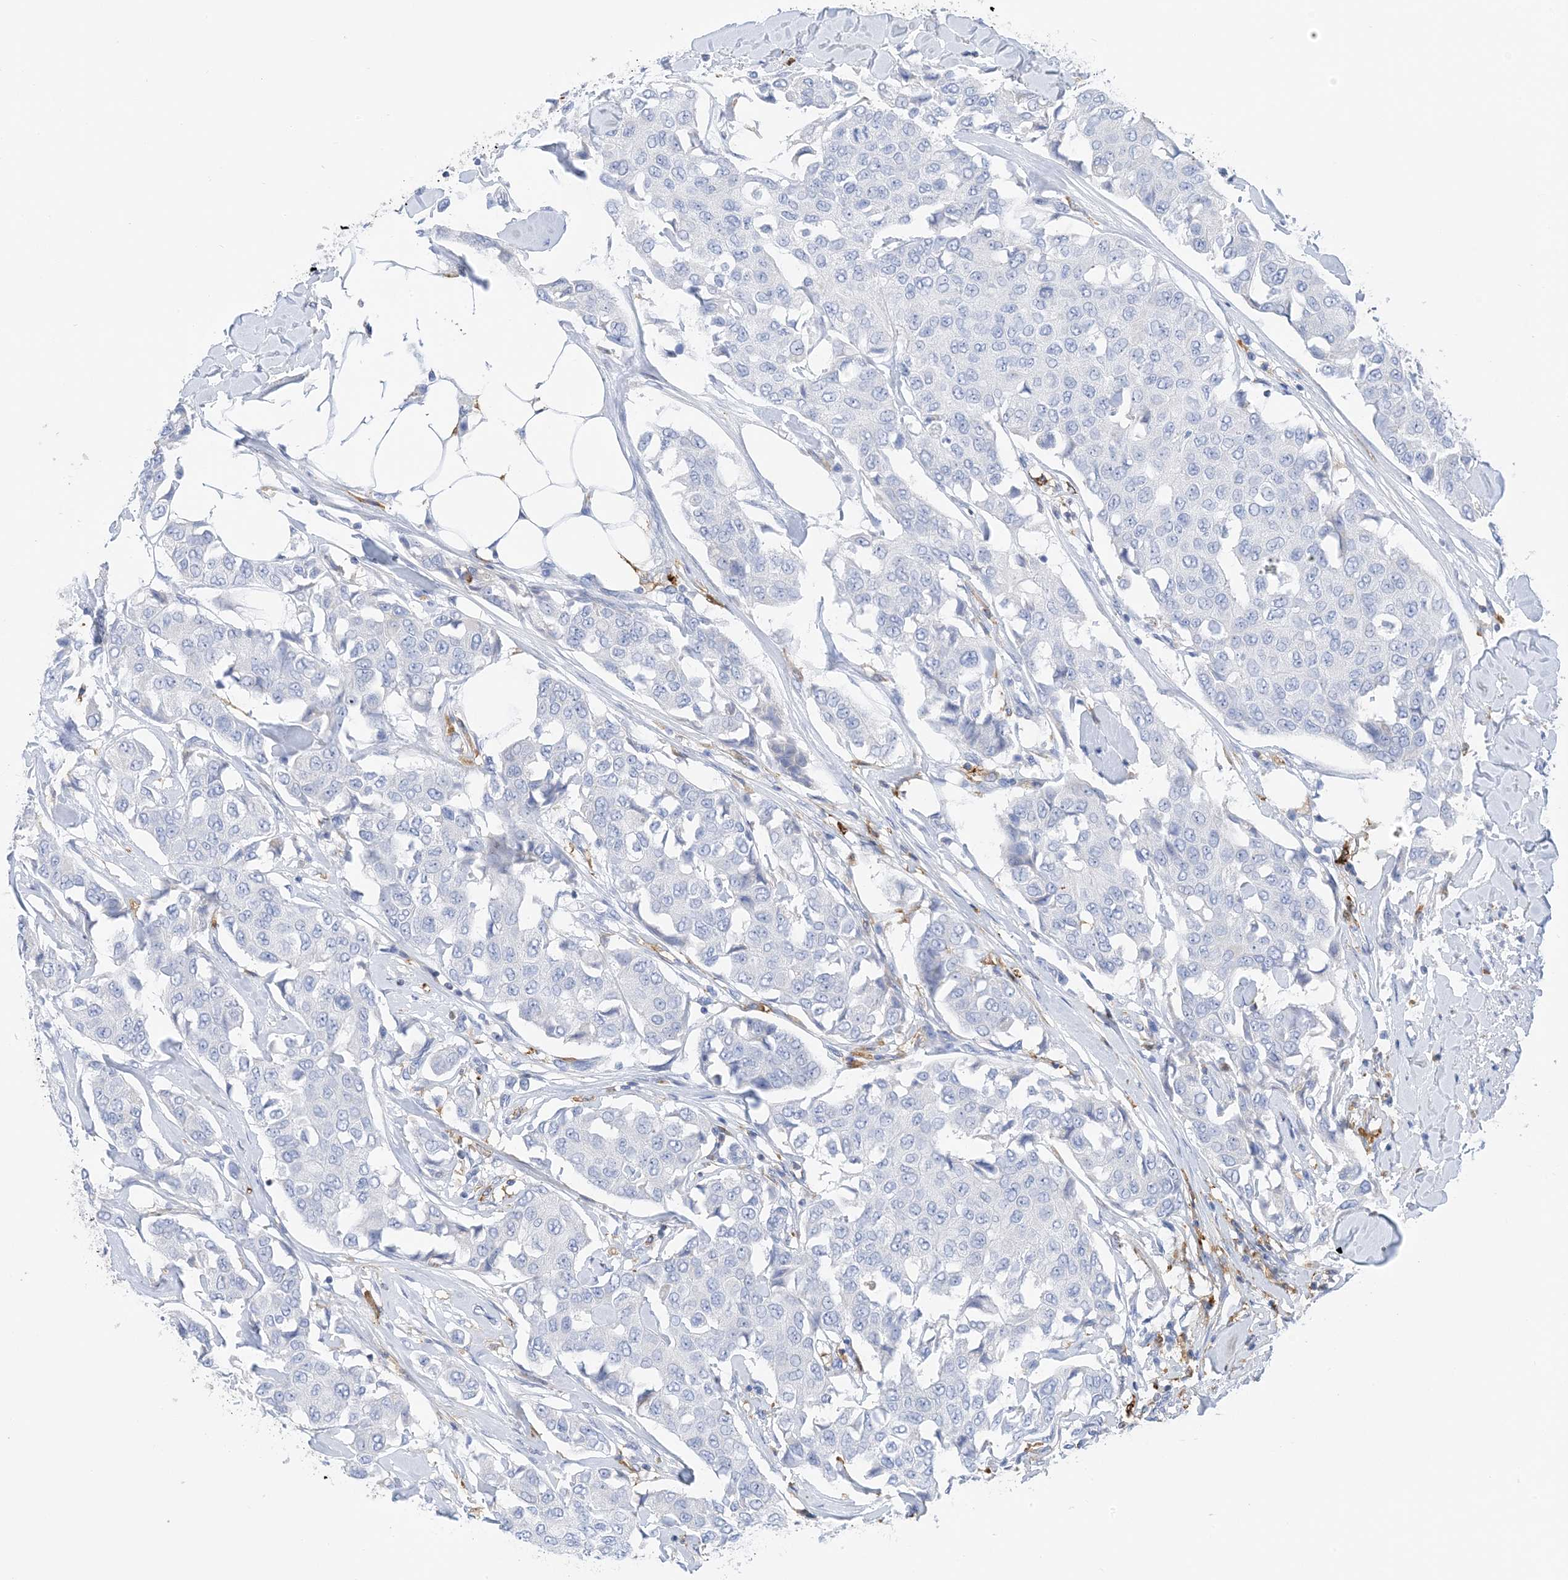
{"staining": {"intensity": "negative", "quantity": "none", "location": "none"}, "tissue": "breast cancer", "cell_type": "Tumor cells", "image_type": "cancer", "snomed": [{"axis": "morphology", "description": "Duct carcinoma"}, {"axis": "topography", "description": "Breast"}], "caption": "Immunohistochemistry of invasive ductal carcinoma (breast) exhibits no staining in tumor cells.", "gene": "DPH3", "patient": {"sex": "female", "age": 80}}